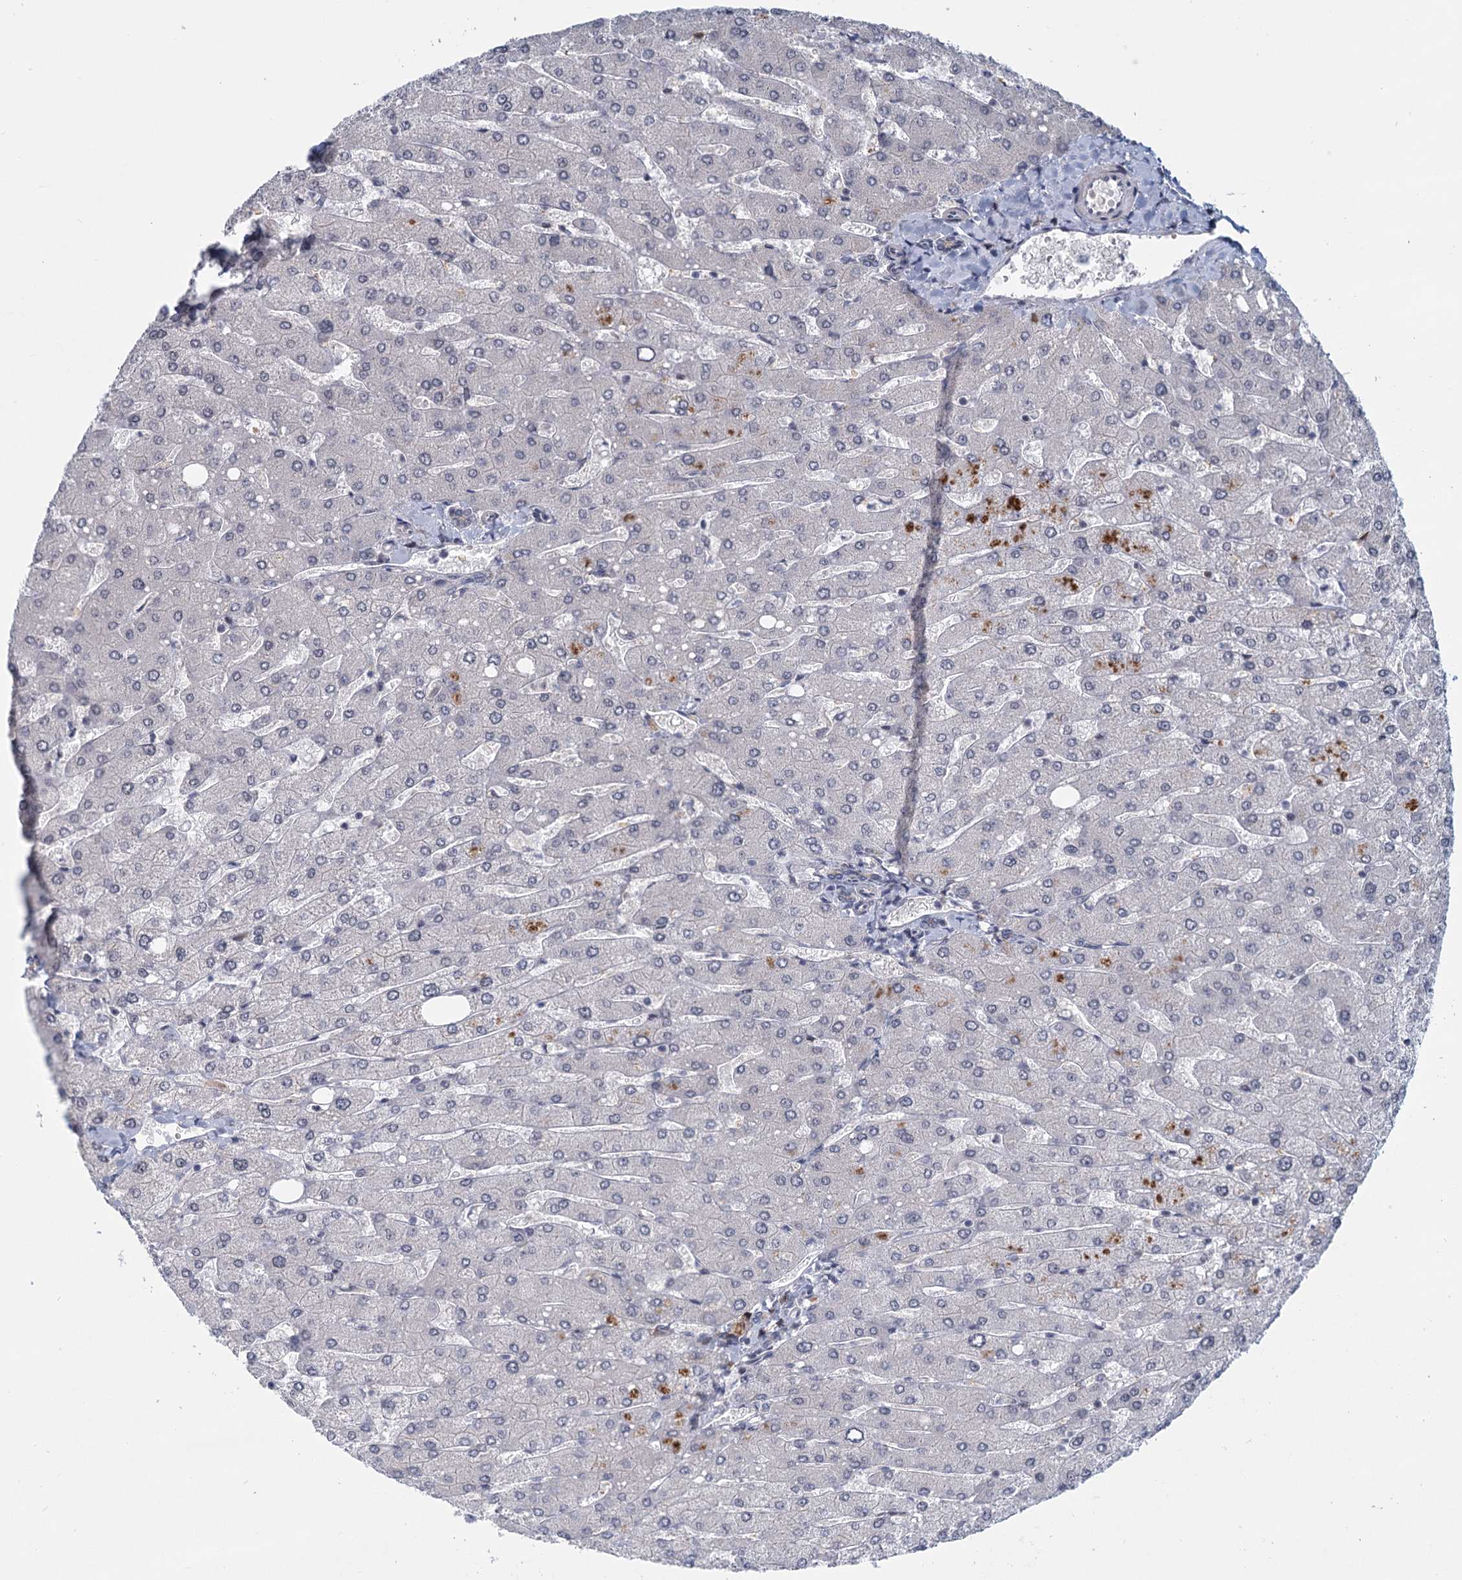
{"staining": {"intensity": "negative", "quantity": "none", "location": "none"}, "tissue": "liver", "cell_type": "Cholangiocytes", "image_type": "normal", "snomed": [{"axis": "morphology", "description": "Normal tissue, NOS"}, {"axis": "topography", "description": "Liver"}], "caption": "This is a image of IHC staining of unremarkable liver, which shows no expression in cholangiocytes.", "gene": "STAP1", "patient": {"sex": "male", "age": 55}}